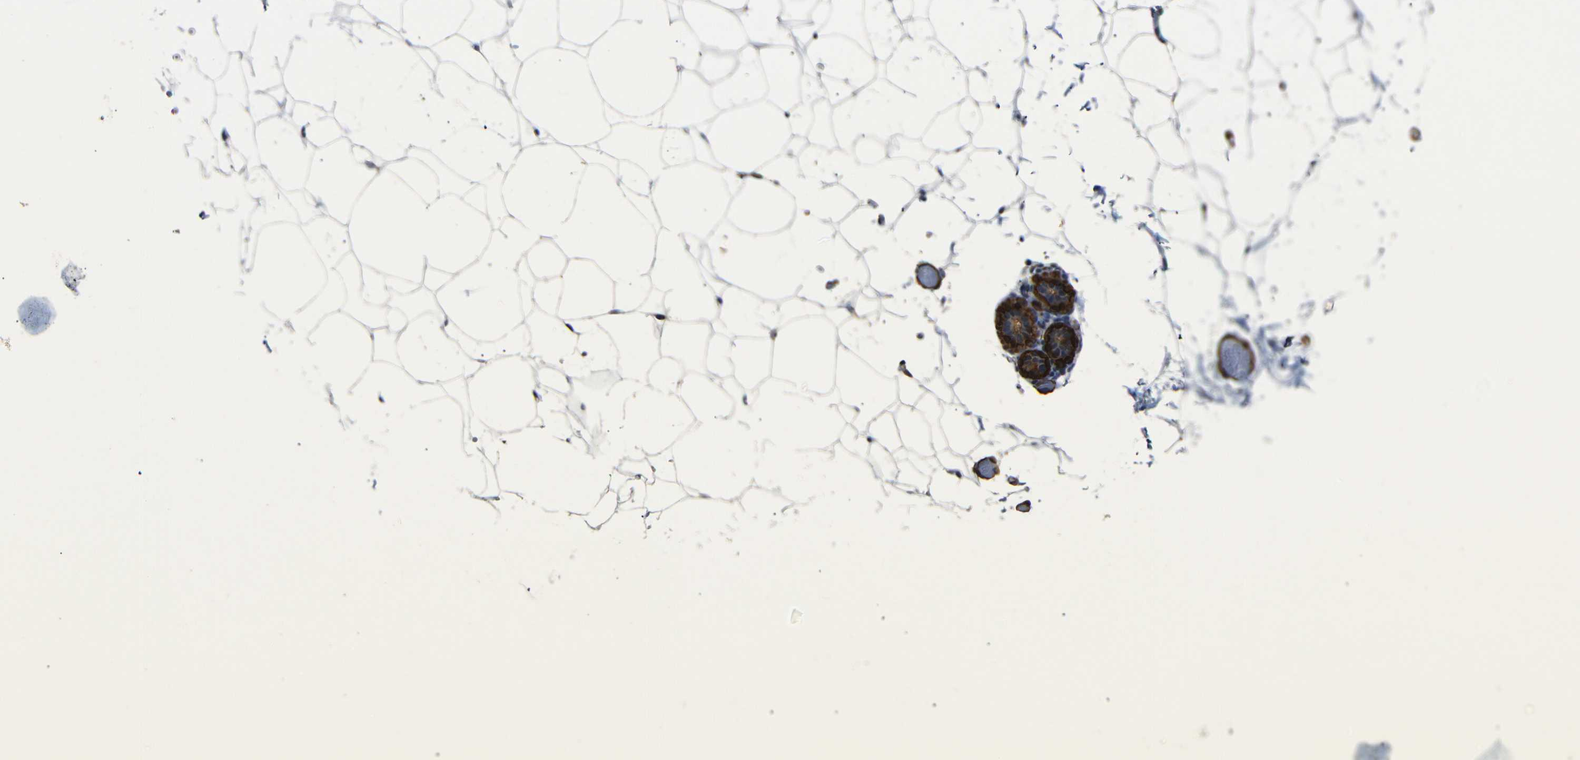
{"staining": {"intensity": "negative", "quantity": "none", "location": "none"}, "tissue": "adipose tissue", "cell_type": "Adipocytes", "image_type": "normal", "snomed": [{"axis": "morphology", "description": "Normal tissue, NOS"}, {"axis": "topography", "description": "Breast"}, {"axis": "topography", "description": "Soft tissue"}], "caption": "Image shows no significant protein expression in adipocytes of benign adipose tissue. (DAB IHC with hematoxylin counter stain).", "gene": "ACTA2", "patient": {"sex": "female", "age": 75}}